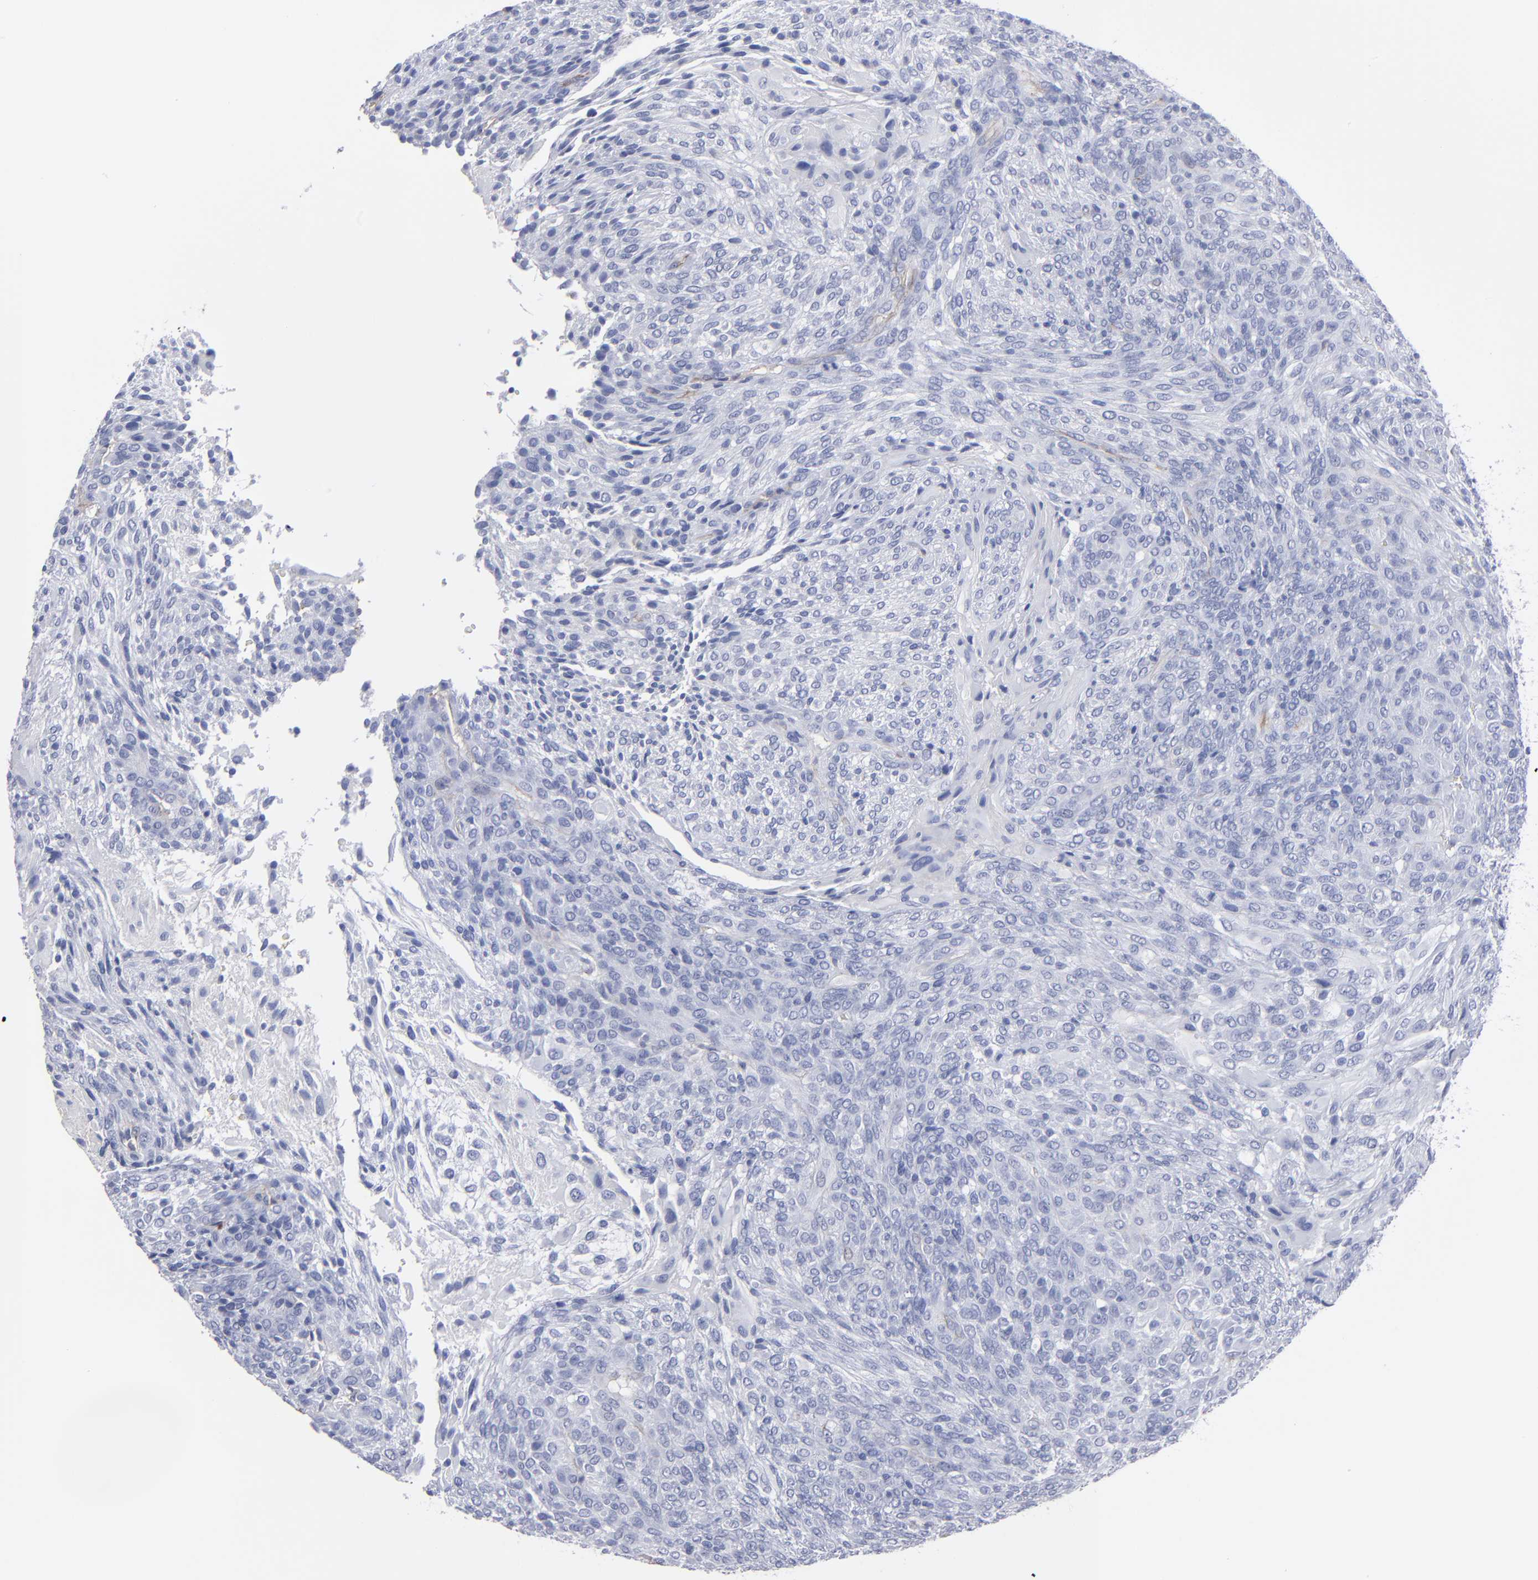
{"staining": {"intensity": "negative", "quantity": "none", "location": "none"}, "tissue": "glioma", "cell_type": "Tumor cells", "image_type": "cancer", "snomed": [{"axis": "morphology", "description": "Glioma, malignant, High grade"}, {"axis": "topography", "description": "Cerebral cortex"}], "caption": "Immunohistochemical staining of glioma shows no significant expression in tumor cells.", "gene": "TM4SF1", "patient": {"sex": "female", "age": 55}}